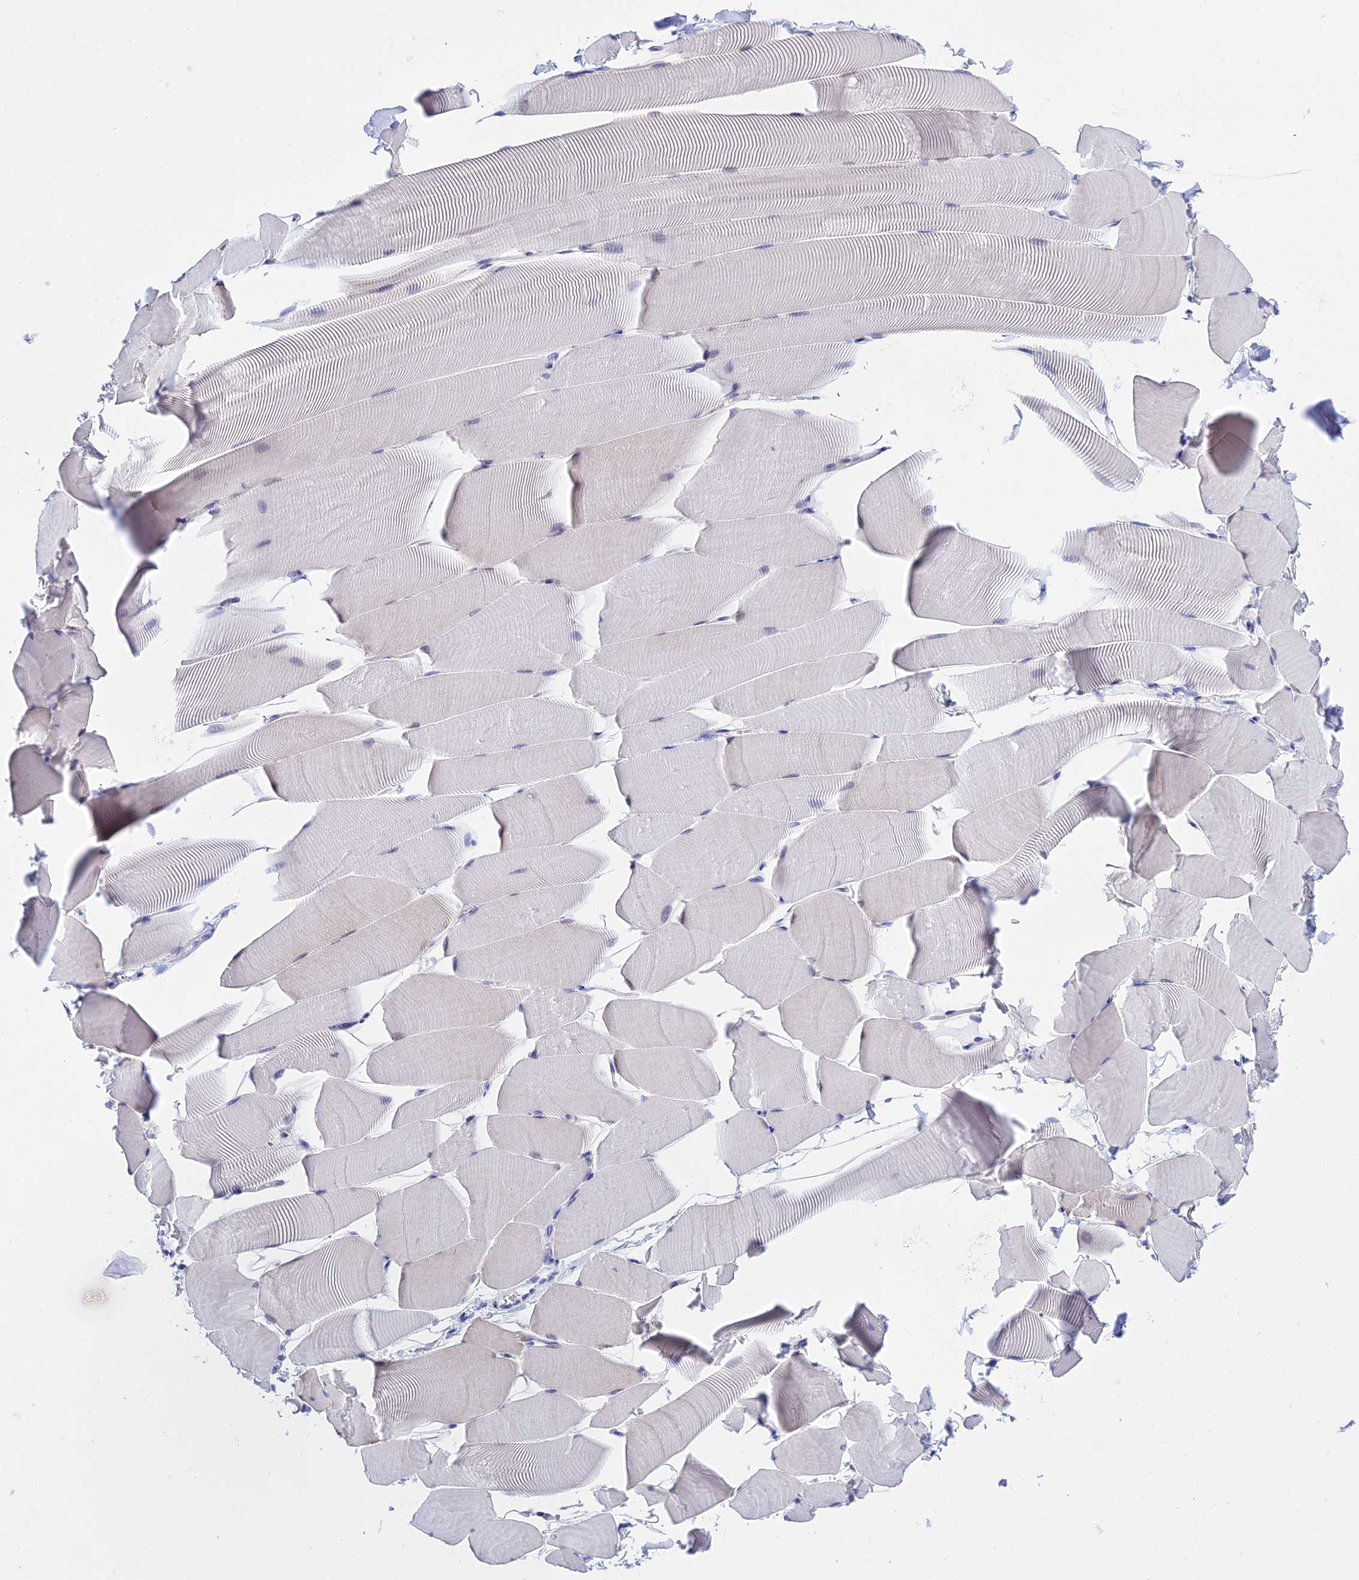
{"staining": {"intensity": "negative", "quantity": "none", "location": "none"}, "tissue": "skeletal muscle", "cell_type": "Myocytes", "image_type": "normal", "snomed": [{"axis": "morphology", "description": "Normal tissue, NOS"}, {"axis": "topography", "description": "Skeletal muscle"}], "caption": "The IHC photomicrograph has no significant positivity in myocytes of skeletal muscle.", "gene": "DEFB107A", "patient": {"sex": "male", "age": 25}}